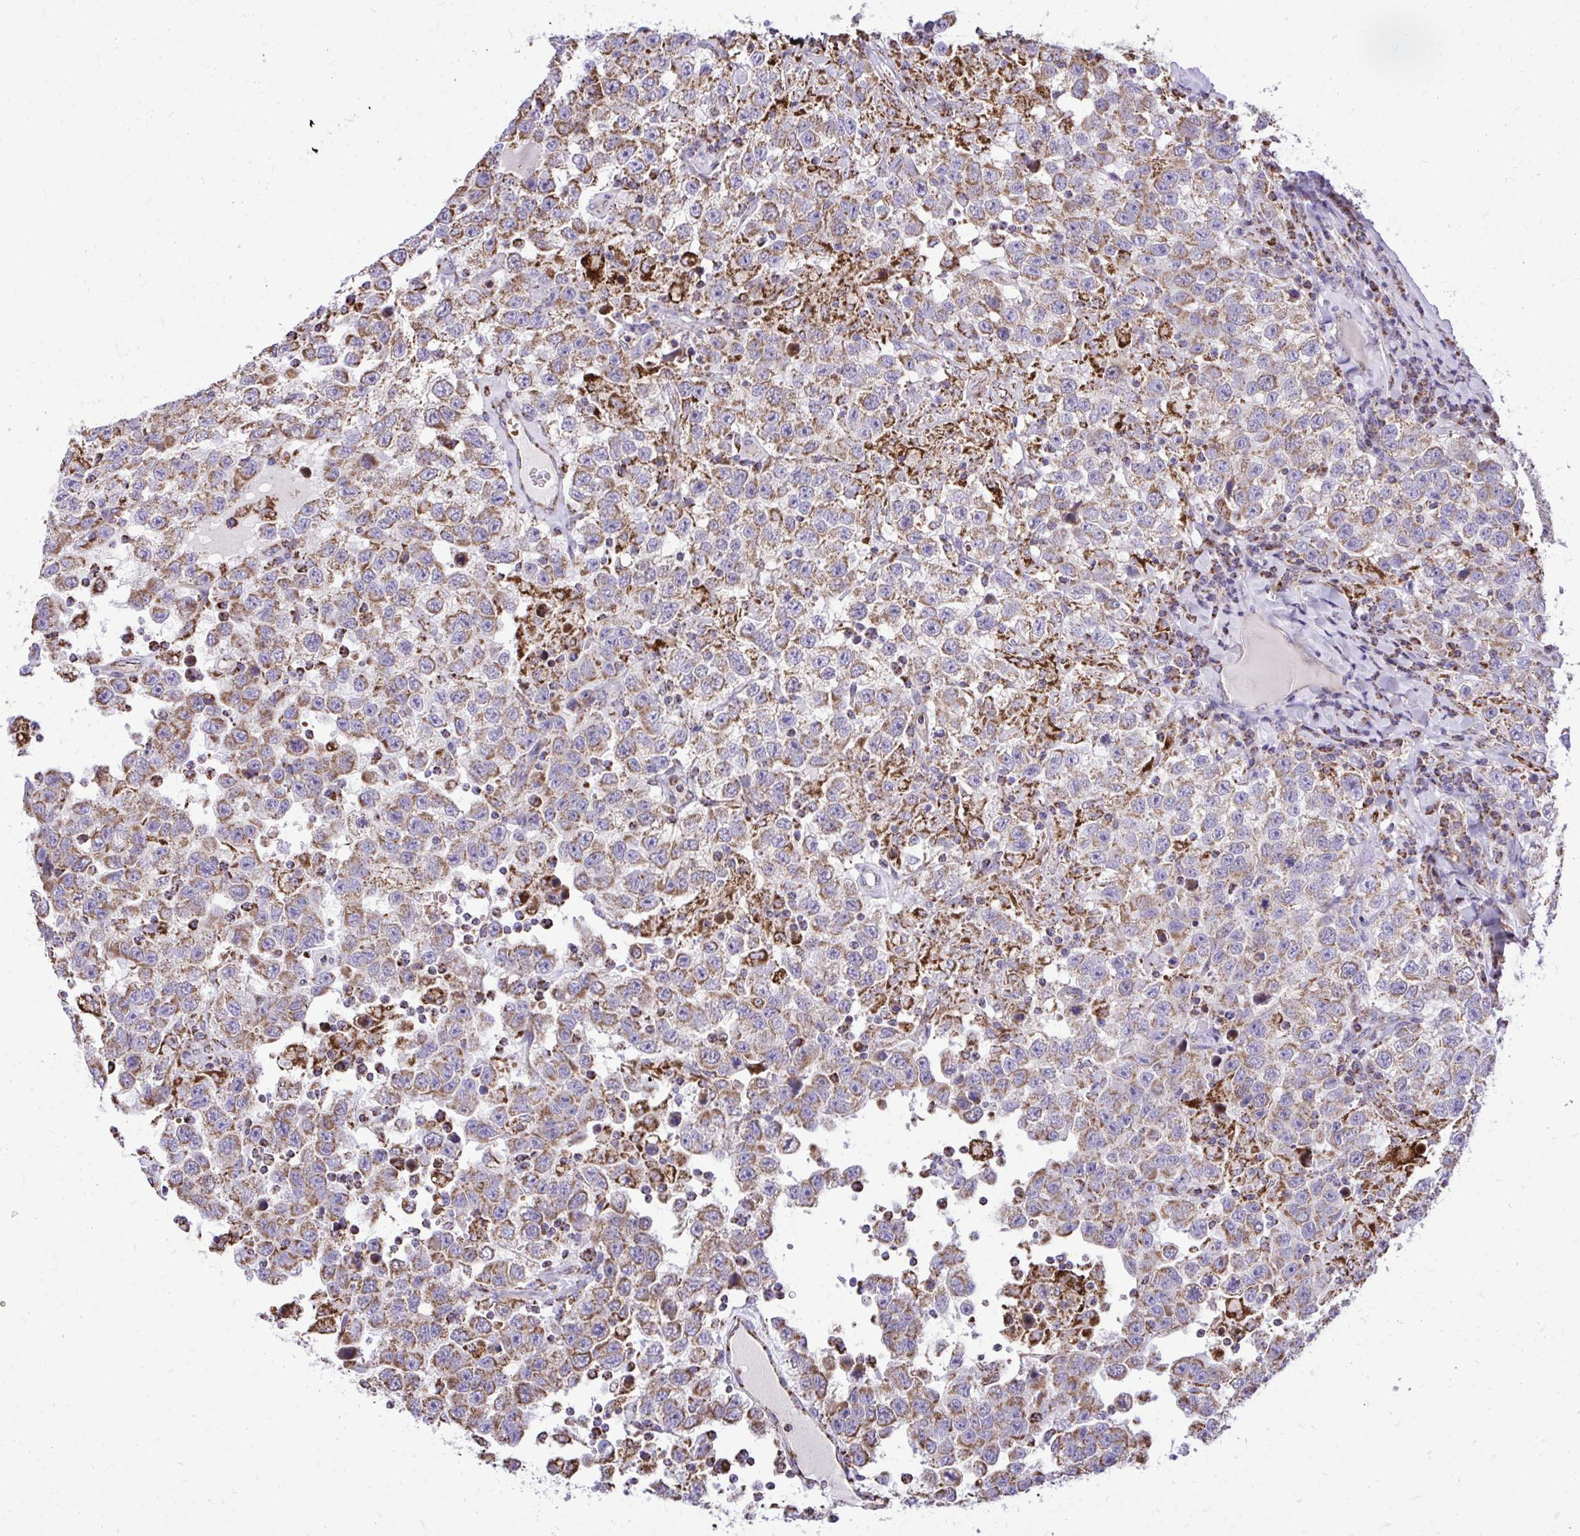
{"staining": {"intensity": "moderate", "quantity": ">75%", "location": "cytoplasmic/membranous"}, "tissue": "testis cancer", "cell_type": "Tumor cells", "image_type": "cancer", "snomed": [{"axis": "morphology", "description": "Seminoma, NOS"}, {"axis": "topography", "description": "Testis"}], "caption": "IHC staining of seminoma (testis), which reveals medium levels of moderate cytoplasmic/membranous staining in approximately >75% of tumor cells indicating moderate cytoplasmic/membranous protein positivity. The staining was performed using DAB (brown) for protein detection and nuclei were counterstained in hematoxylin (blue).", "gene": "UBE2C", "patient": {"sex": "male", "age": 41}}